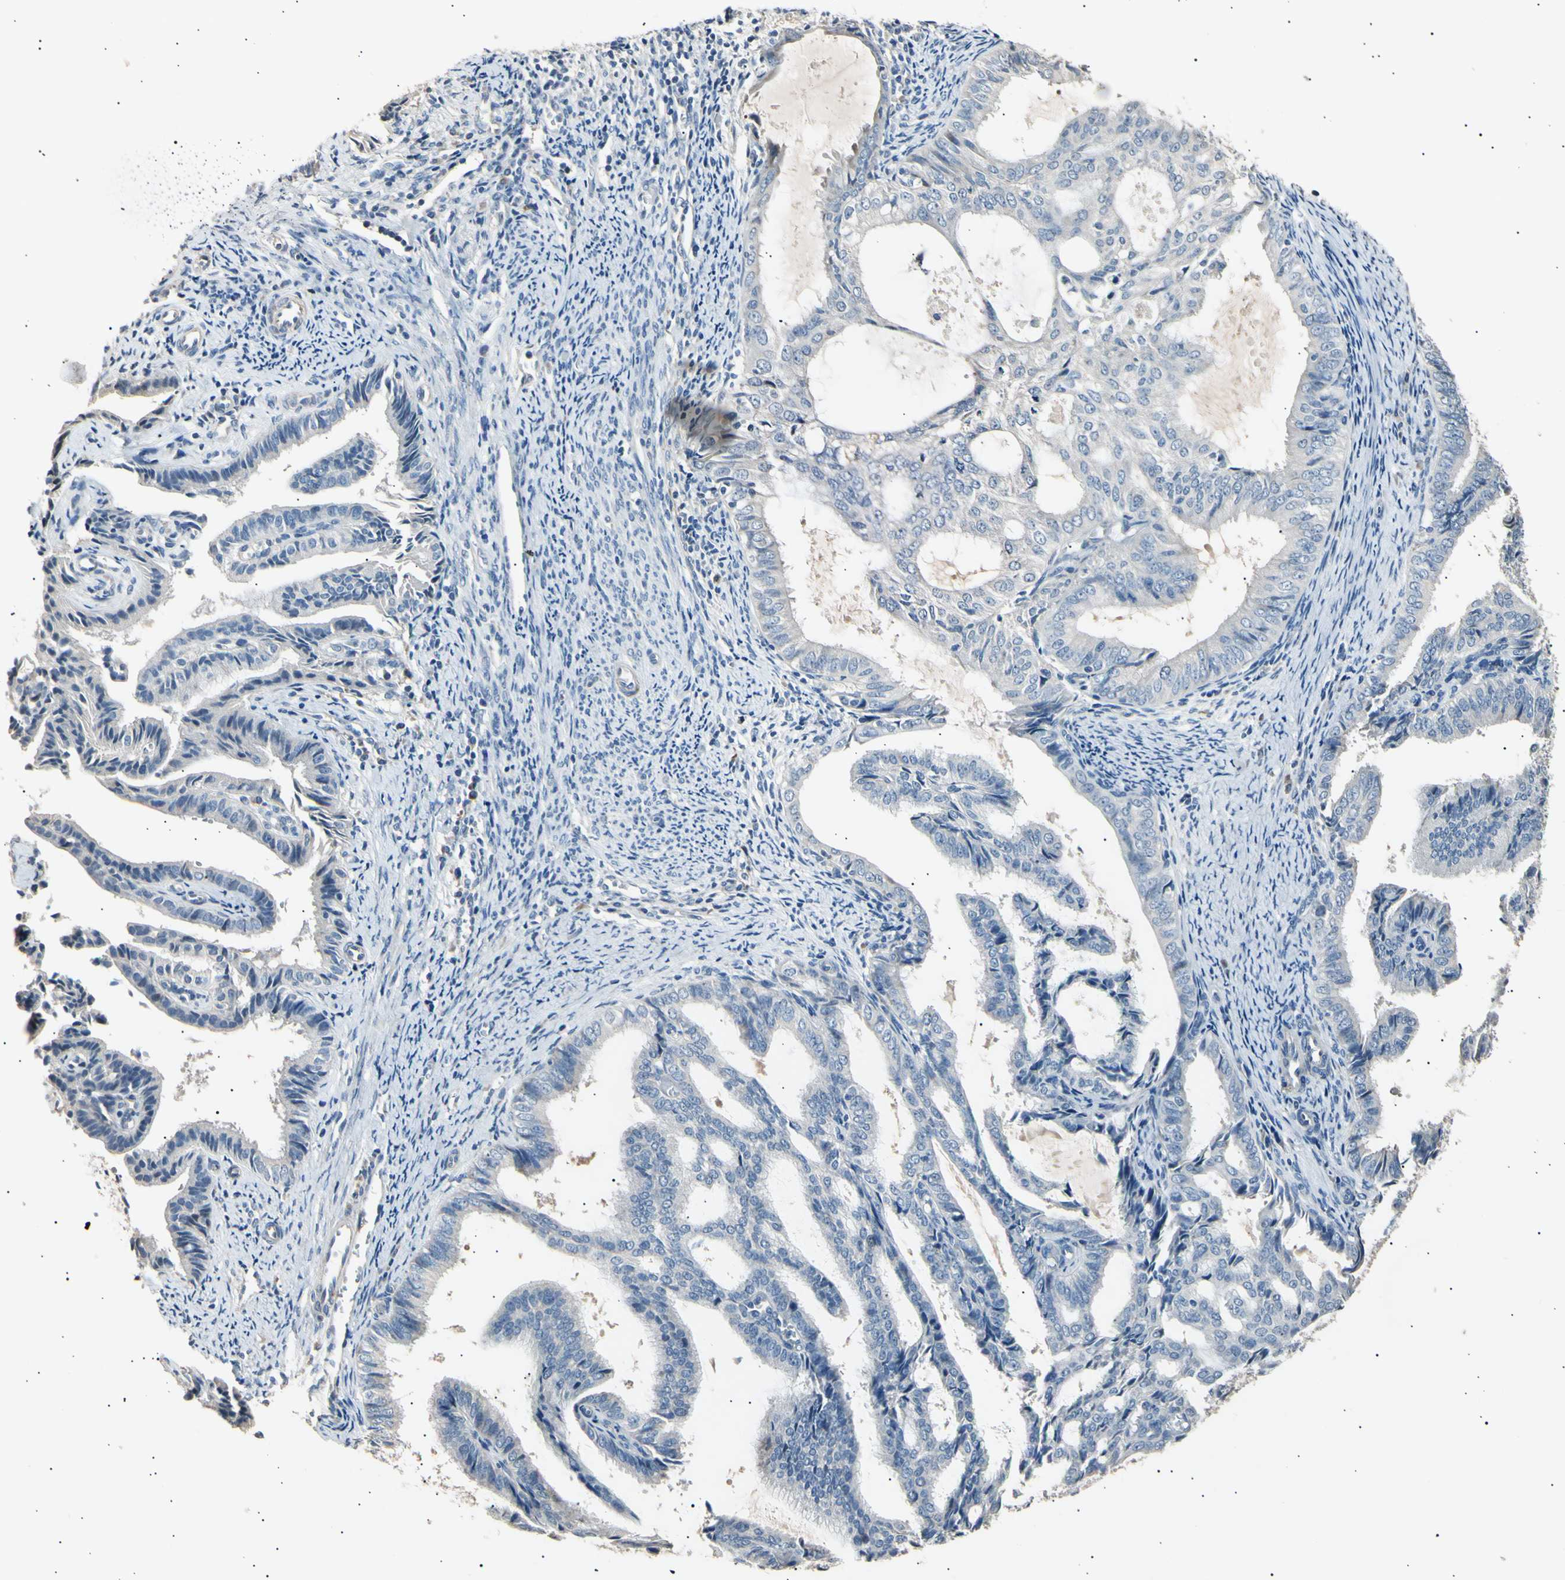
{"staining": {"intensity": "negative", "quantity": "none", "location": "none"}, "tissue": "endometrial cancer", "cell_type": "Tumor cells", "image_type": "cancer", "snomed": [{"axis": "morphology", "description": "Adenocarcinoma, NOS"}, {"axis": "topography", "description": "Endometrium"}], "caption": "Immunohistochemistry (IHC) of endometrial adenocarcinoma exhibits no staining in tumor cells.", "gene": "LDLR", "patient": {"sex": "female", "age": 58}}